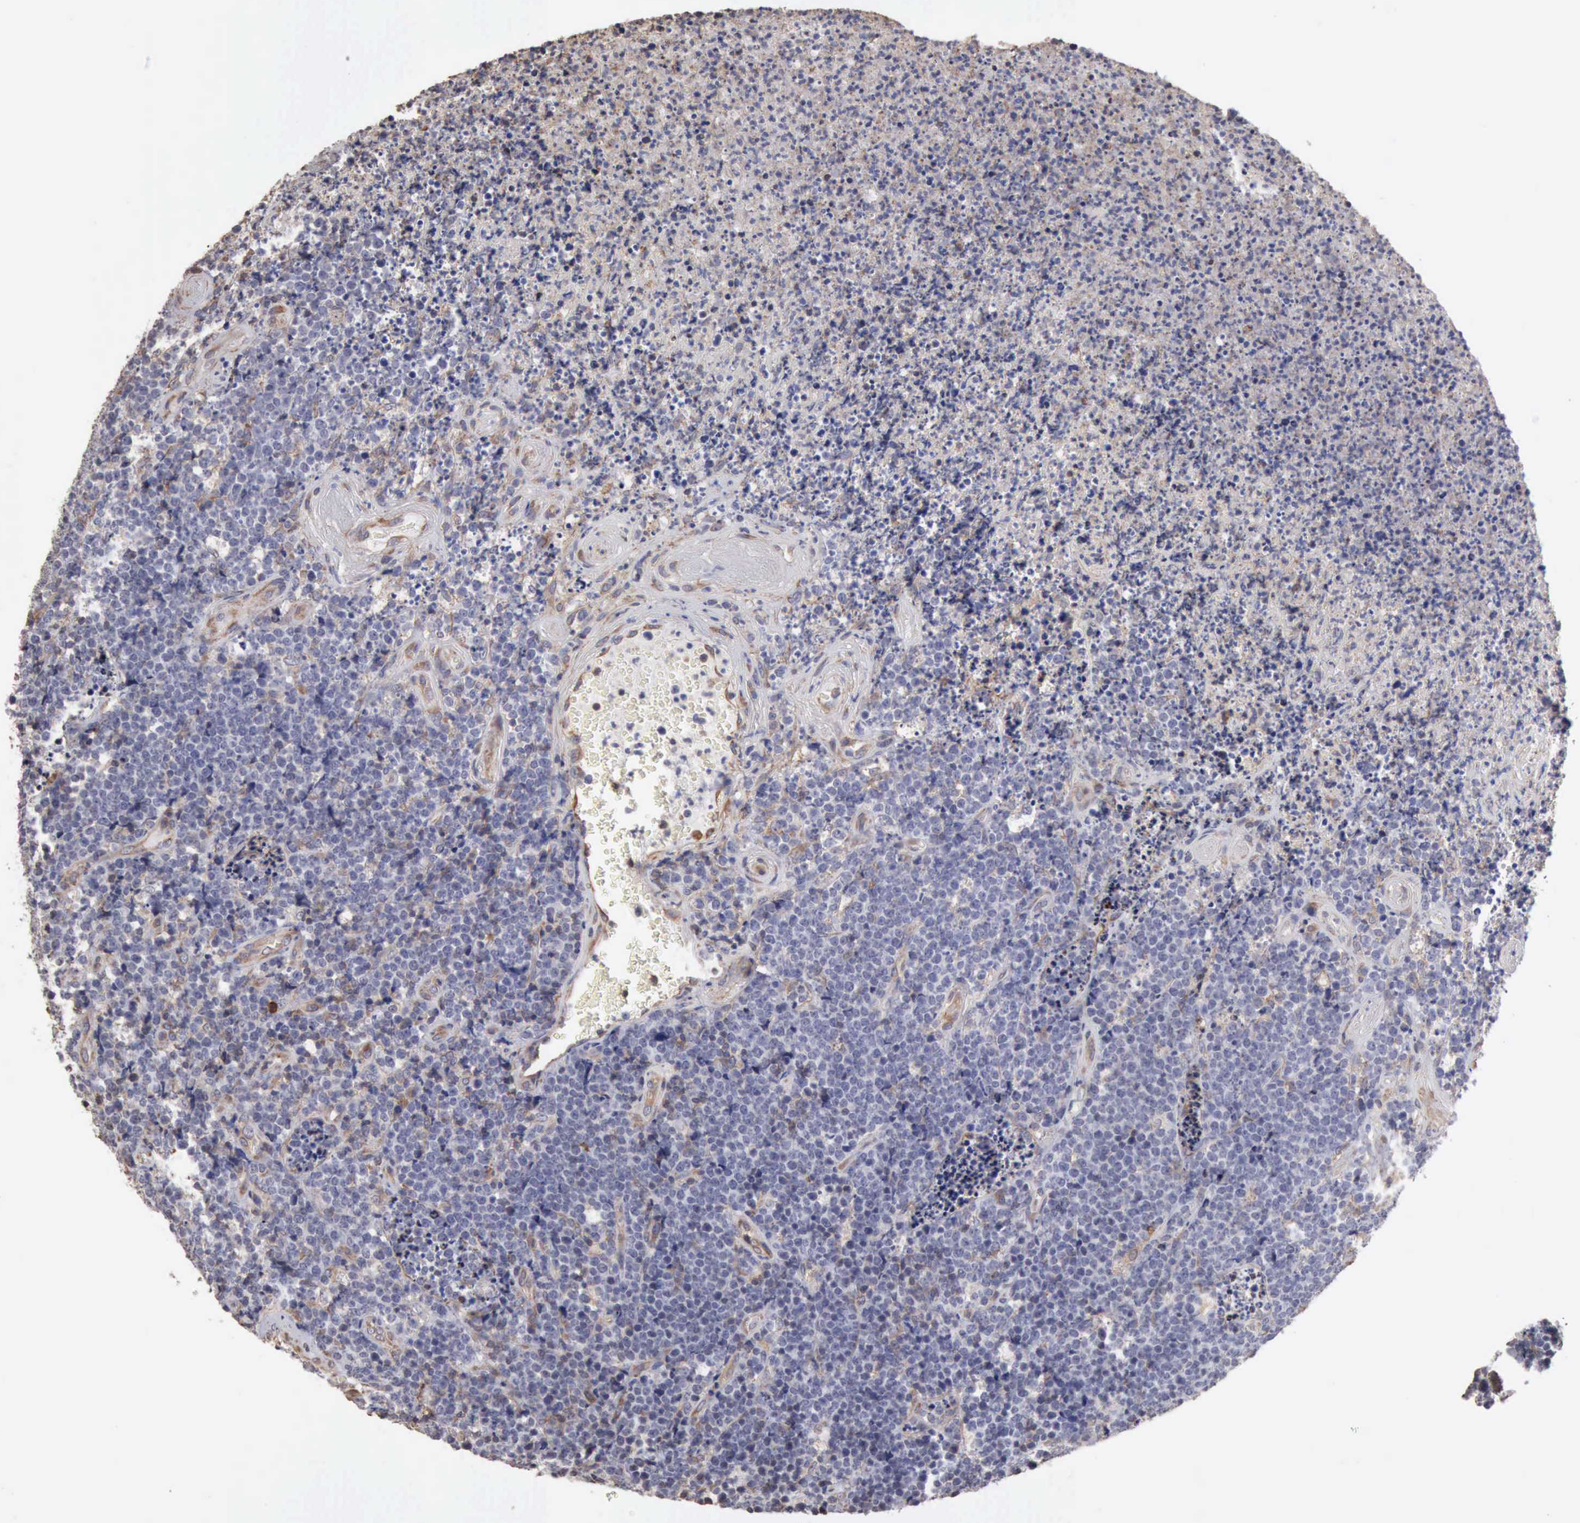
{"staining": {"intensity": "negative", "quantity": "none", "location": "none"}, "tissue": "lymphoma", "cell_type": "Tumor cells", "image_type": "cancer", "snomed": [{"axis": "morphology", "description": "Malignant lymphoma, non-Hodgkin's type, High grade"}, {"axis": "topography", "description": "Small intestine"}, {"axis": "topography", "description": "Colon"}], "caption": "Malignant lymphoma, non-Hodgkin's type (high-grade) was stained to show a protein in brown. There is no significant staining in tumor cells.", "gene": "GPR101", "patient": {"sex": "male", "age": 8}}